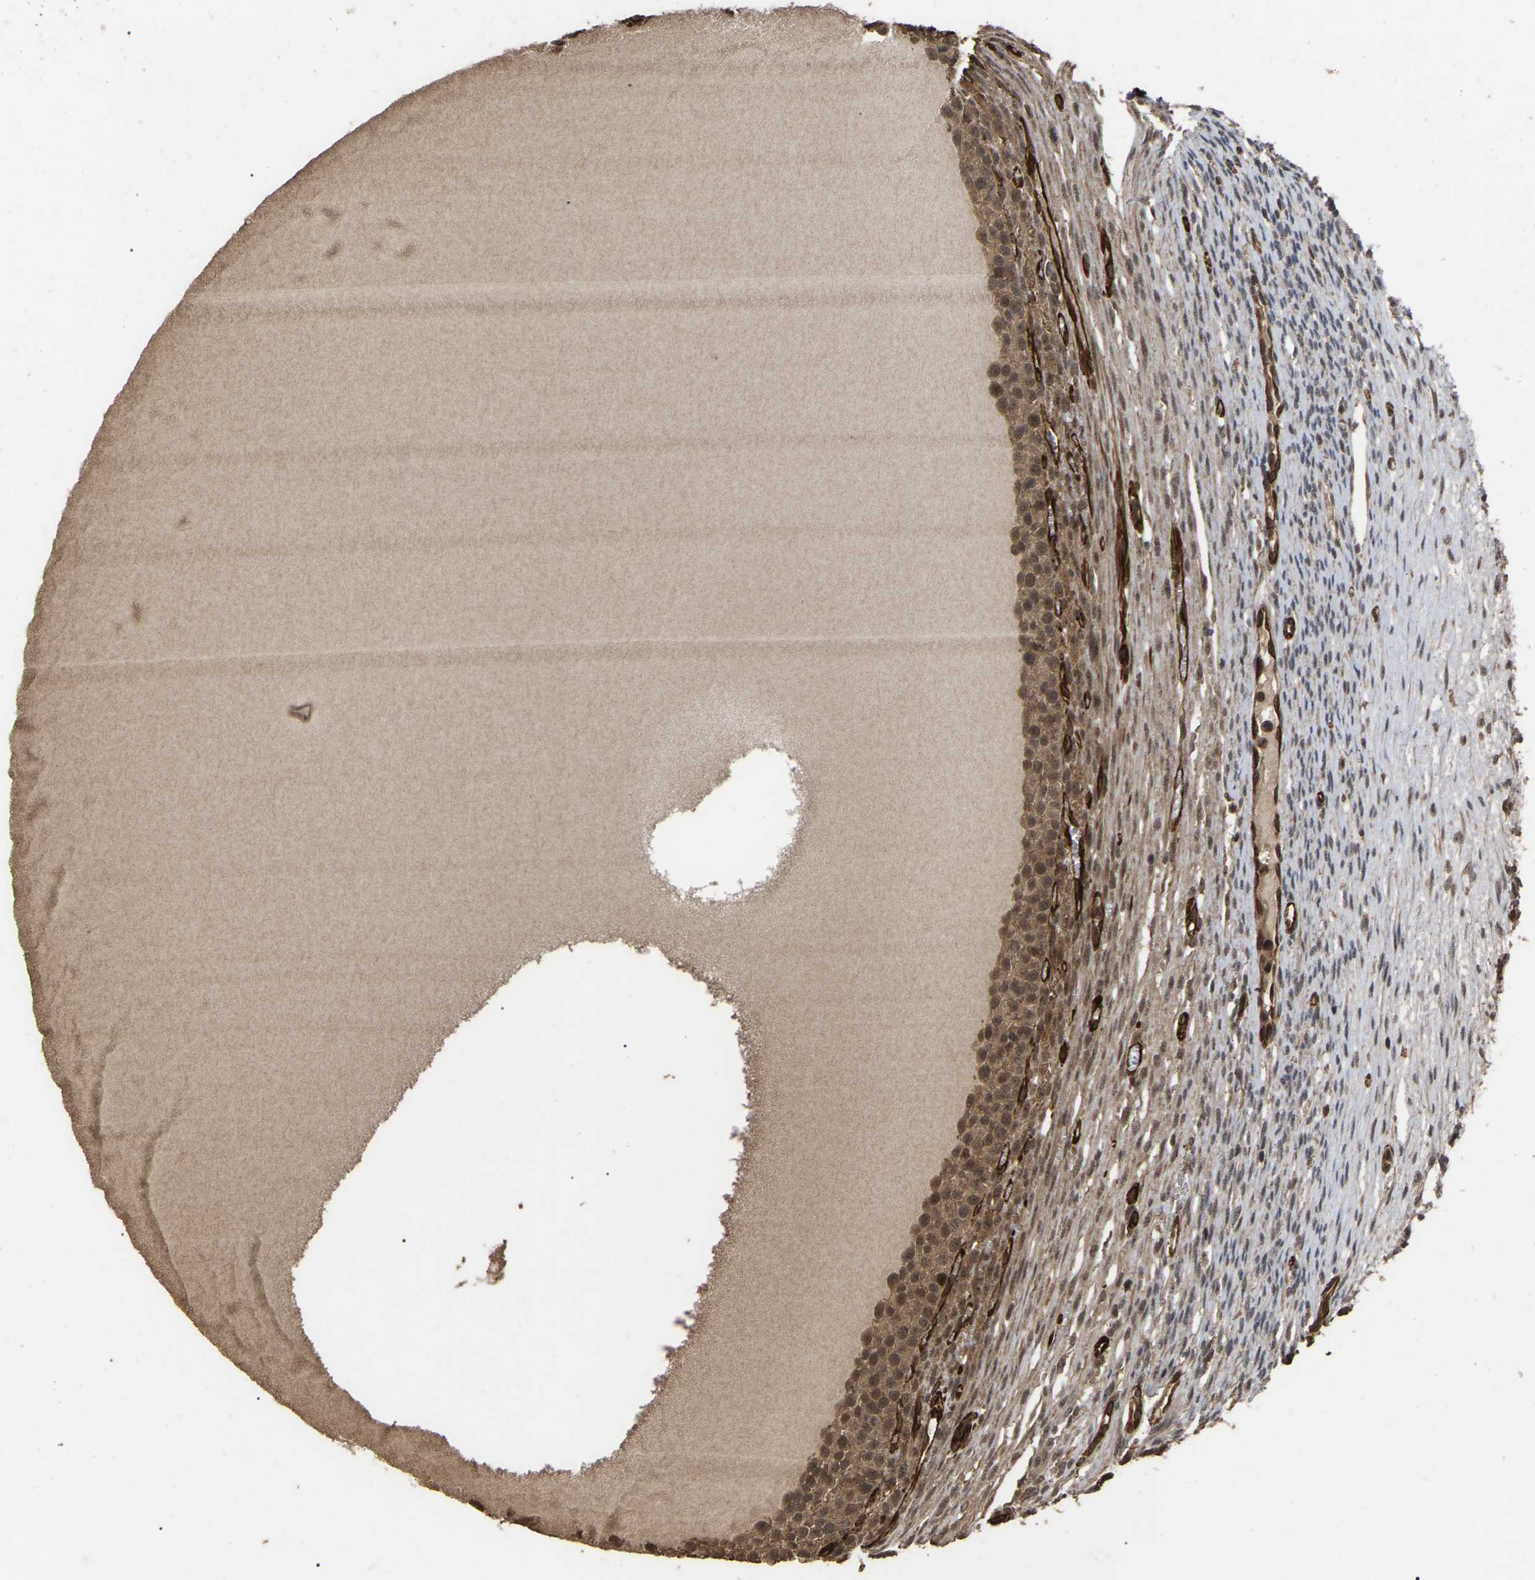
{"staining": {"intensity": "weak", "quantity": "<25%", "location": "cytoplasmic/membranous,nuclear"}, "tissue": "ovary", "cell_type": "Ovarian stroma cells", "image_type": "normal", "snomed": [{"axis": "morphology", "description": "Normal tissue, NOS"}, {"axis": "topography", "description": "Ovary"}], "caption": "The immunohistochemistry histopathology image has no significant expression in ovarian stroma cells of ovary.", "gene": "FAM161B", "patient": {"sex": "female", "age": 33}}